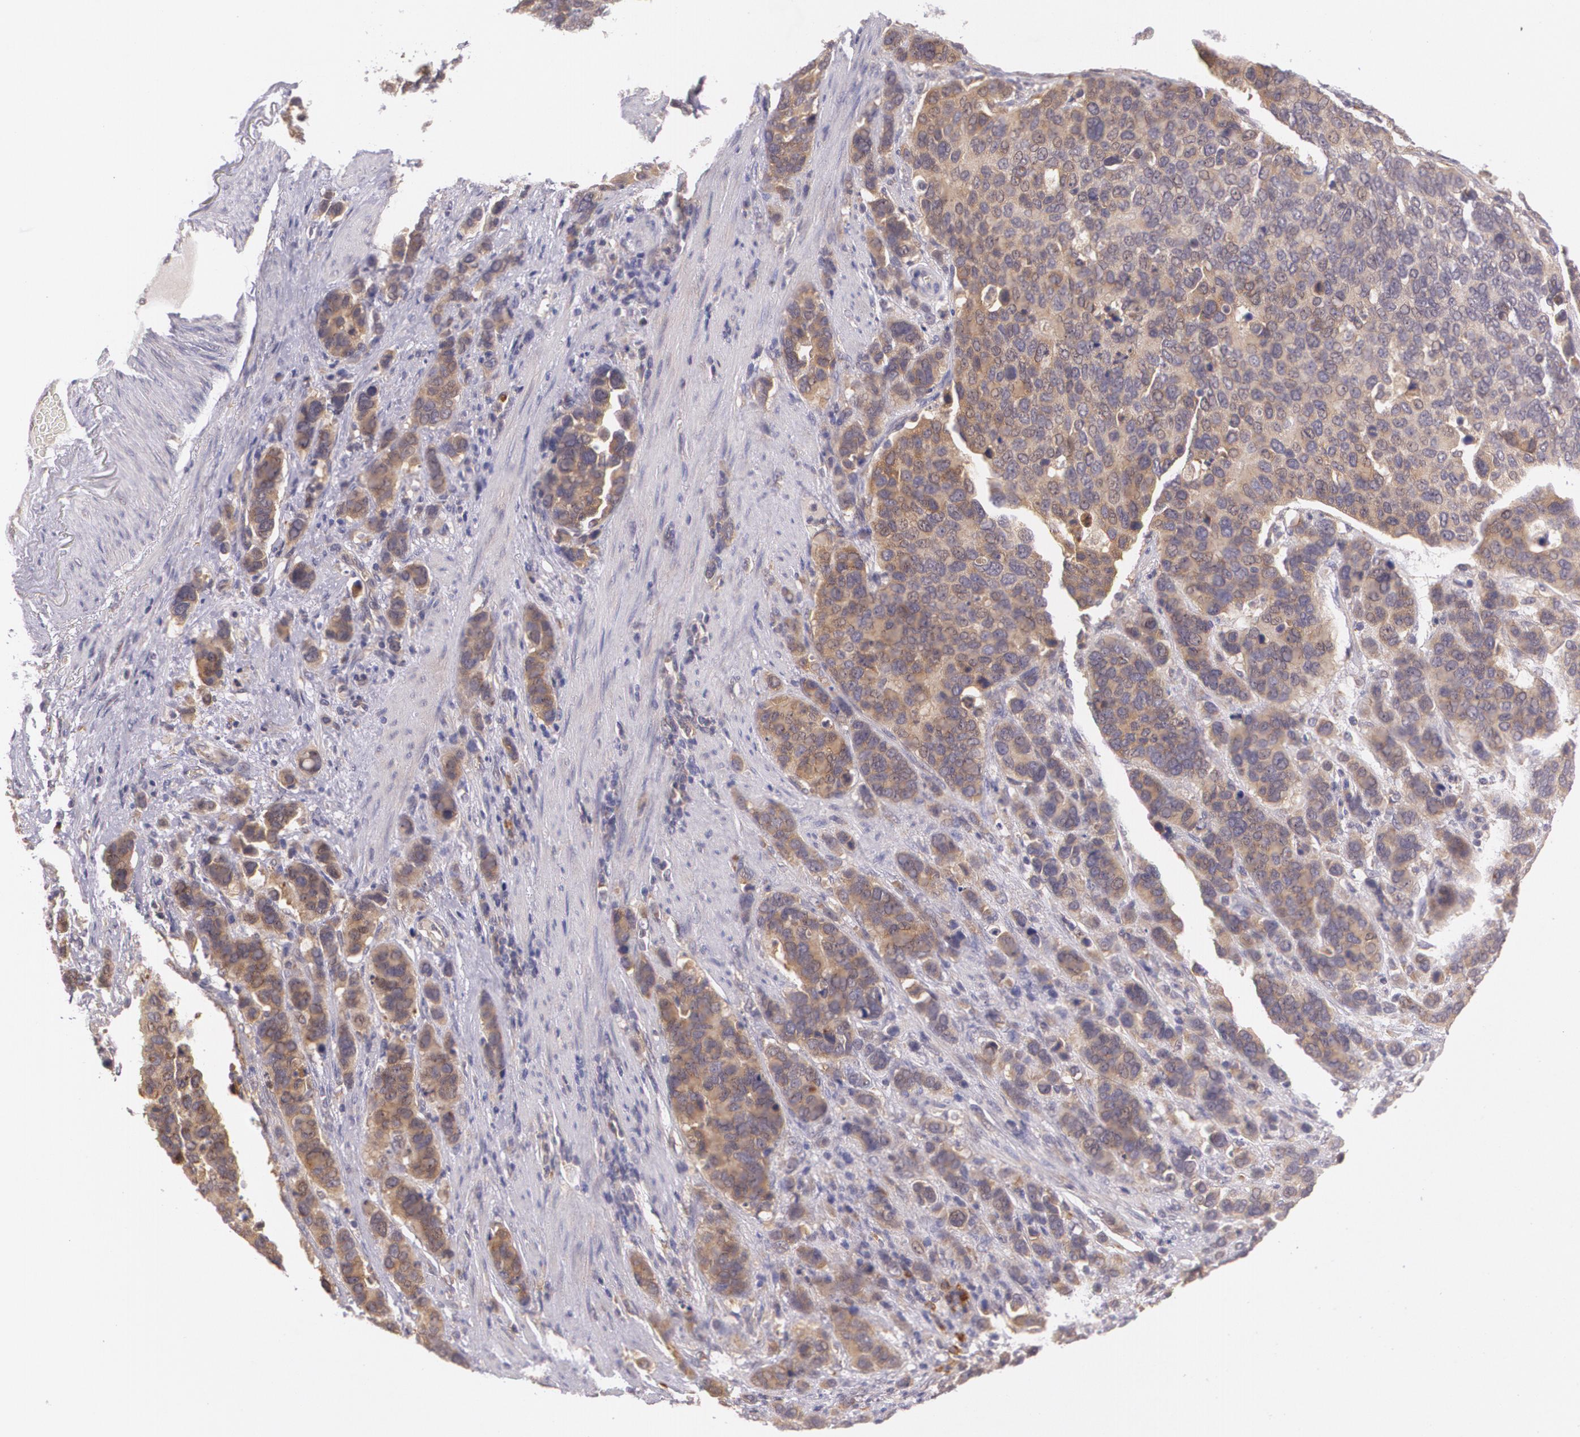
{"staining": {"intensity": "moderate", "quantity": ">75%", "location": "cytoplasmic/membranous"}, "tissue": "stomach cancer", "cell_type": "Tumor cells", "image_type": "cancer", "snomed": [{"axis": "morphology", "description": "Adenocarcinoma, NOS"}, {"axis": "topography", "description": "Stomach, upper"}], "caption": "DAB (3,3'-diaminobenzidine) immunohistochemical staining of human adenocarcinoma (stomach) shows moderate cytoplasmic/membranous protein expression in about >75% of tumor cells.", "gene": "CCL17", "patient": {"sex": "male", "age": 71}}